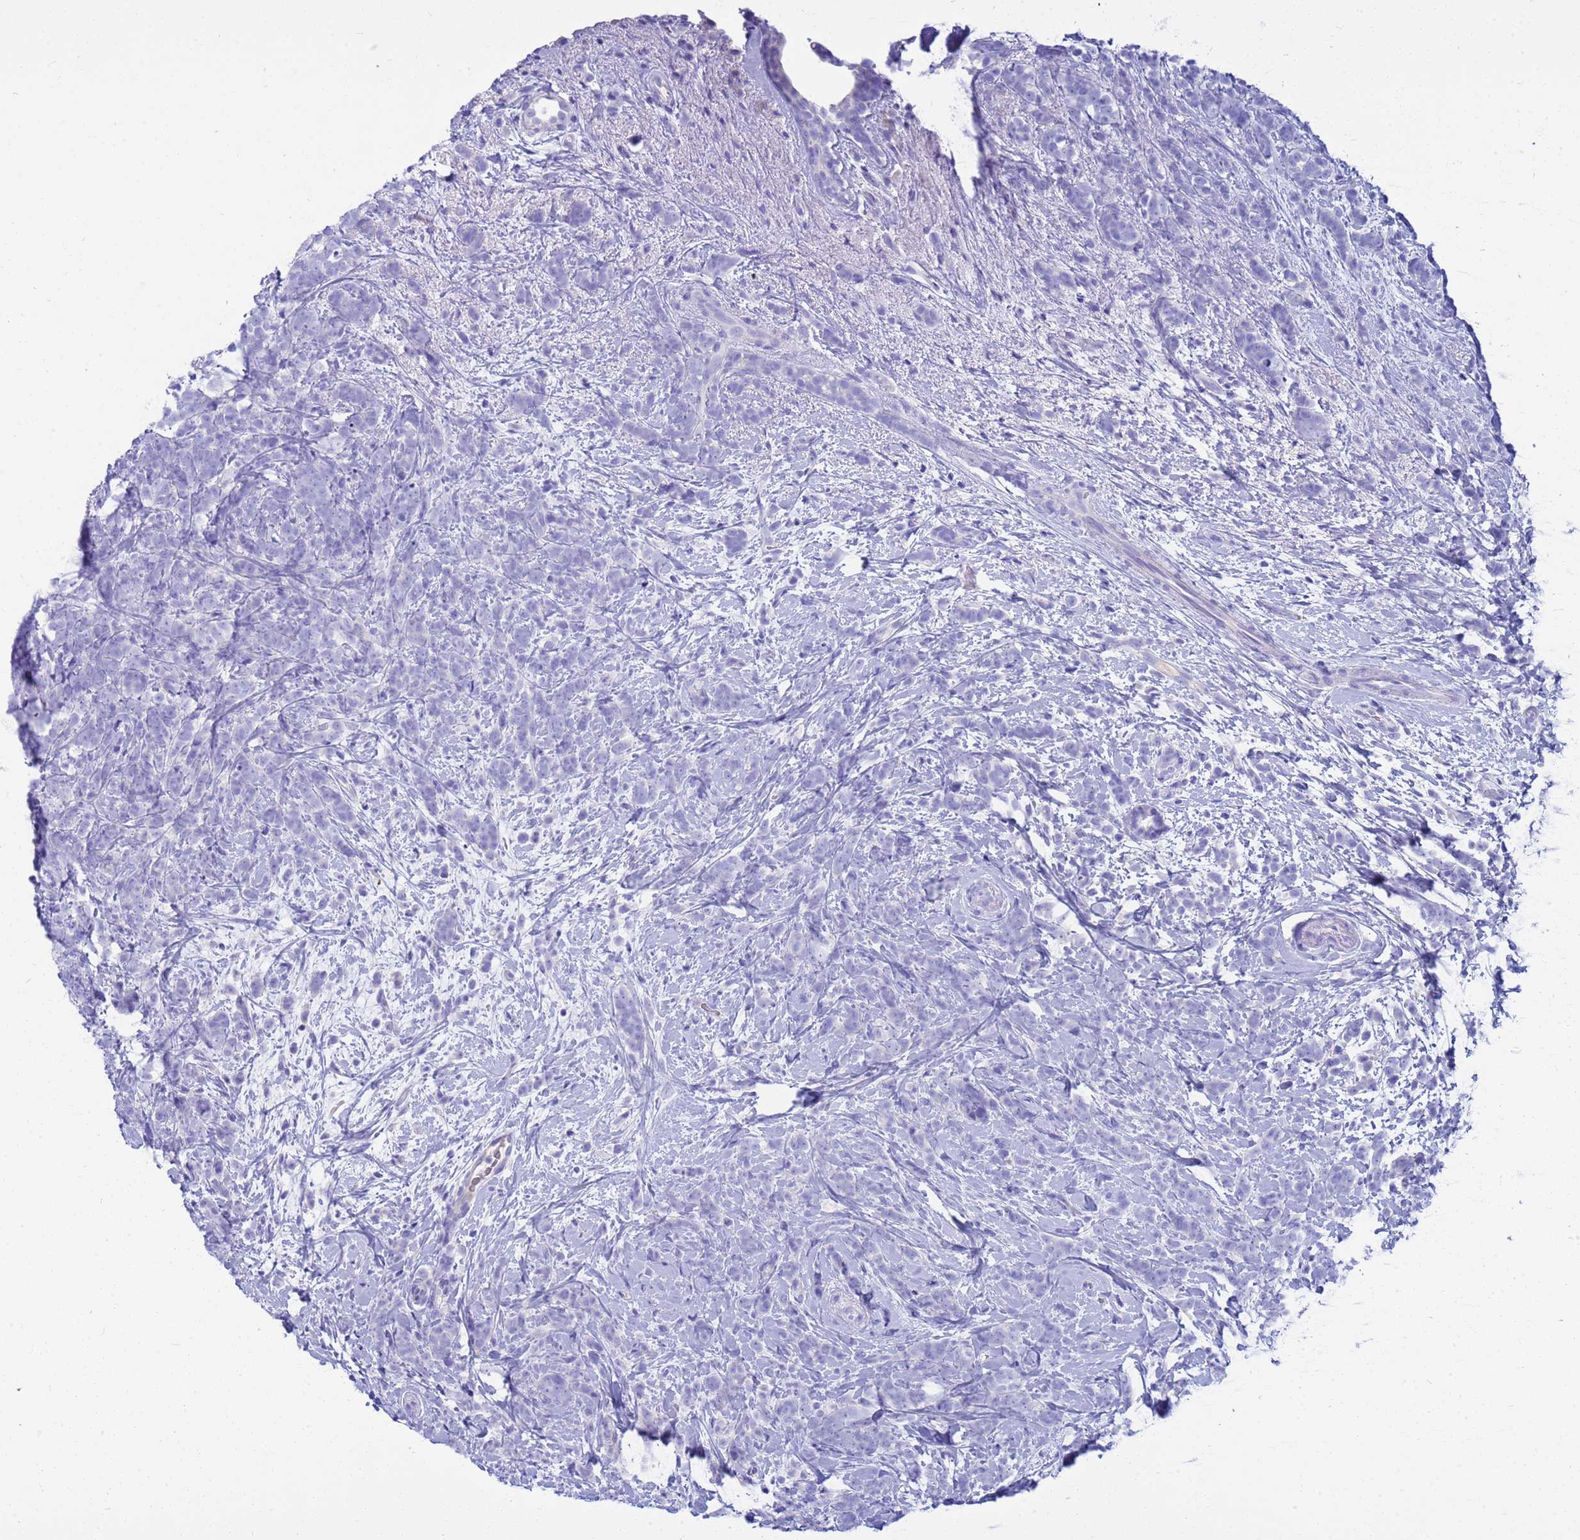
{"staining": {"intensity": "negative", "quantity": "none", "location": "none"}, "tissue": "breast cancer", "cell_type": "Tumor cells", "image_type": "cancer", "snomed": [{"axis": "morphology", "description": "Lobular carcinoma"}, {"axis": "topography", "description": "Breast"}], "caption": "A high-resolution micrograph shows IHC staining of breast cancer (lobular carcinoma), which demonstrates no significant positivity in tumor cells.", "gene": "SYCN", "patient": {"sex": "female", "age": 58}}